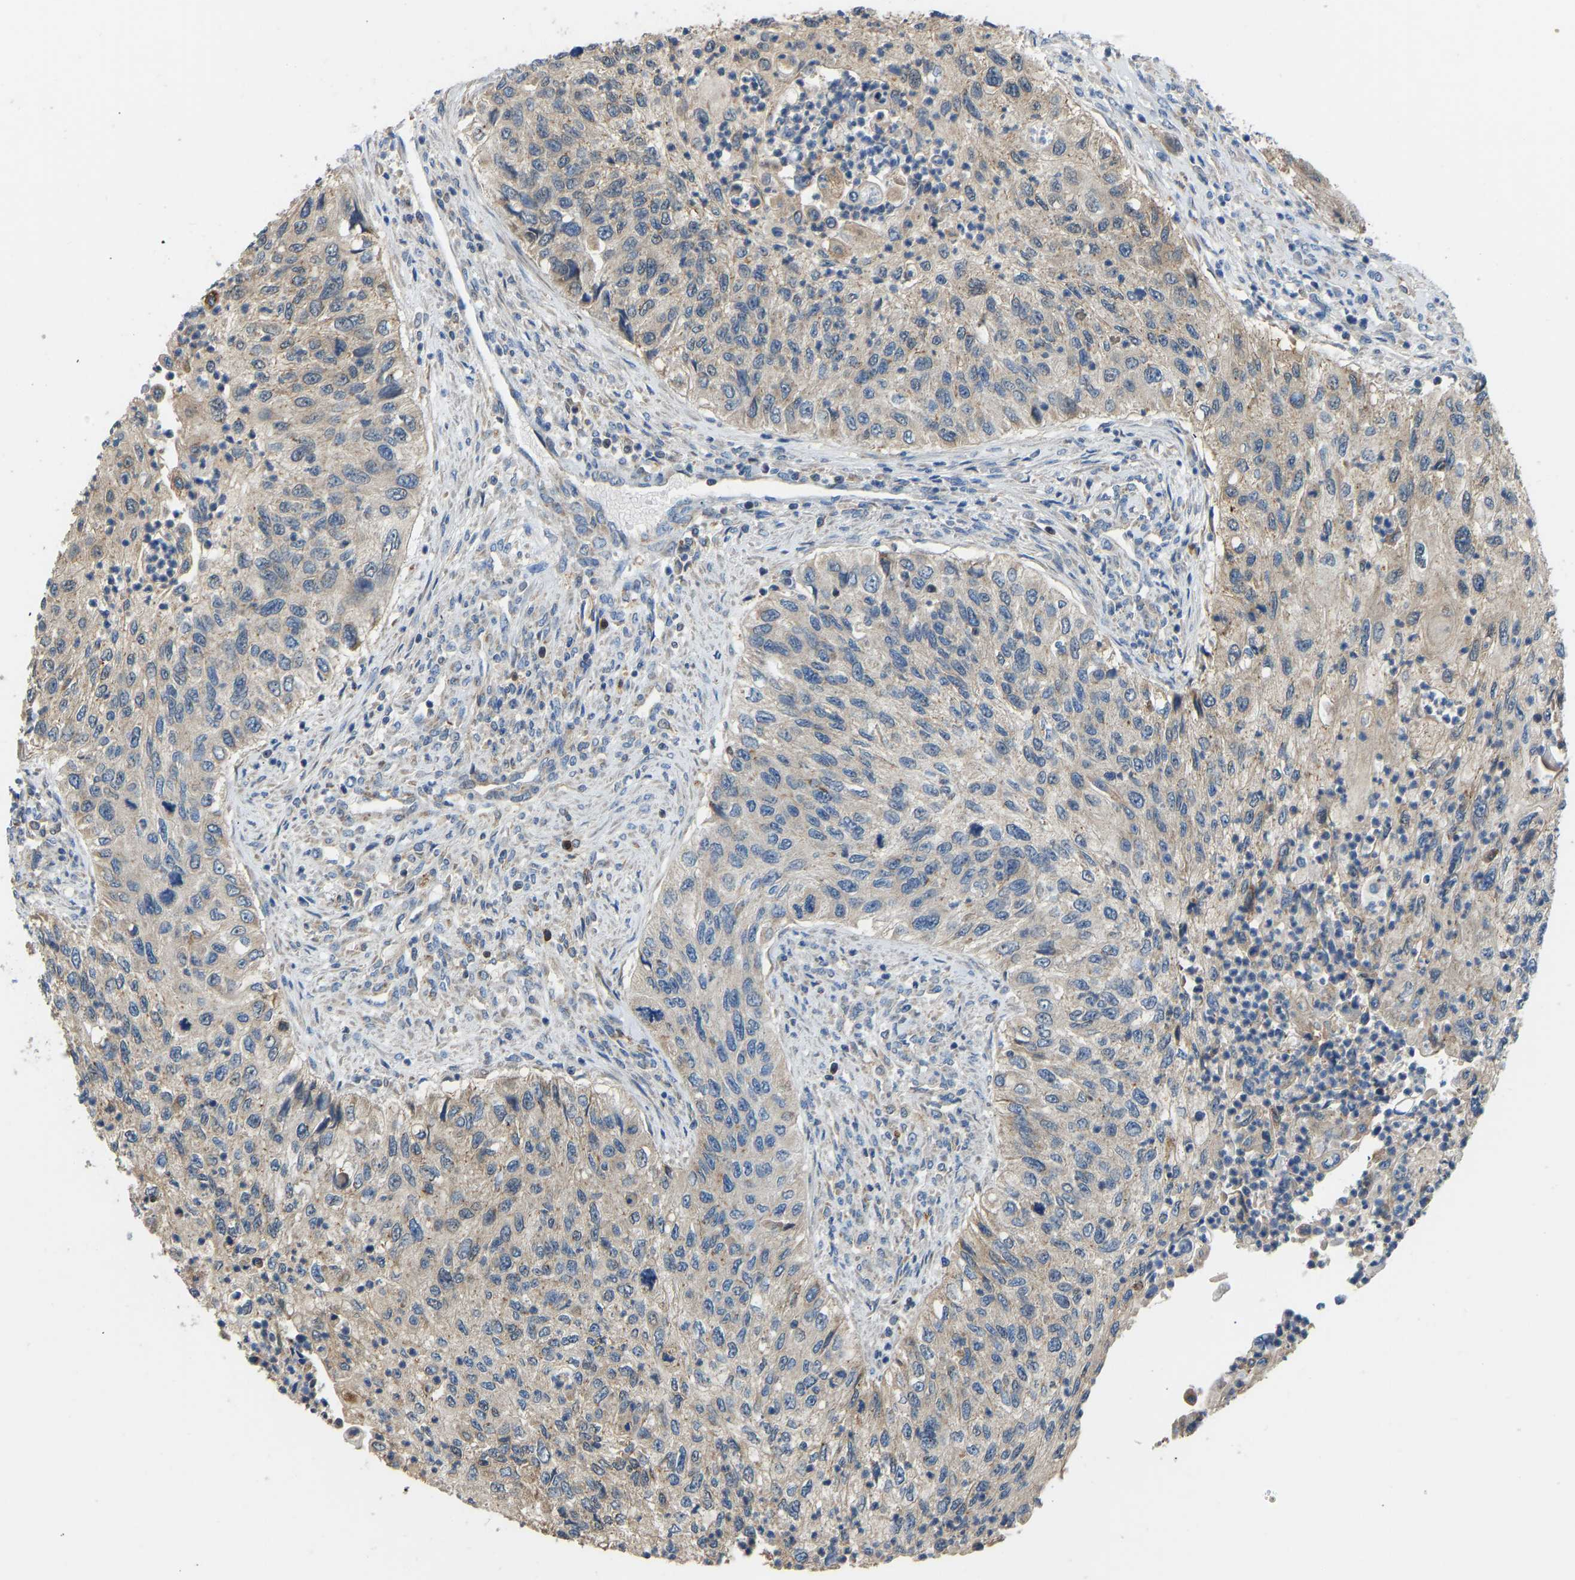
{"staining": {"intensity": "weak", "quantity": "25%-75%", "location": "cytoplasmic/membranous"}, "tissue": "urothelial cancer", "cell_type": "Tumor cells", "image_type": "cancer", "snomed": [{"axis": "morphology", "description": "Urothelial carcinoma, High grade"}, {"axis": "topography", "description": "Urinary bladder"}], "caption": "Urothelial carcinoma (high-grade) was stained to show a protein in brown. There is low levels of weak cytoplasmic/membranous expression in approximately 25%-75% of tumor cells.", "gene": "RBP1", "patient": {"sex": "female", "age": 60}}